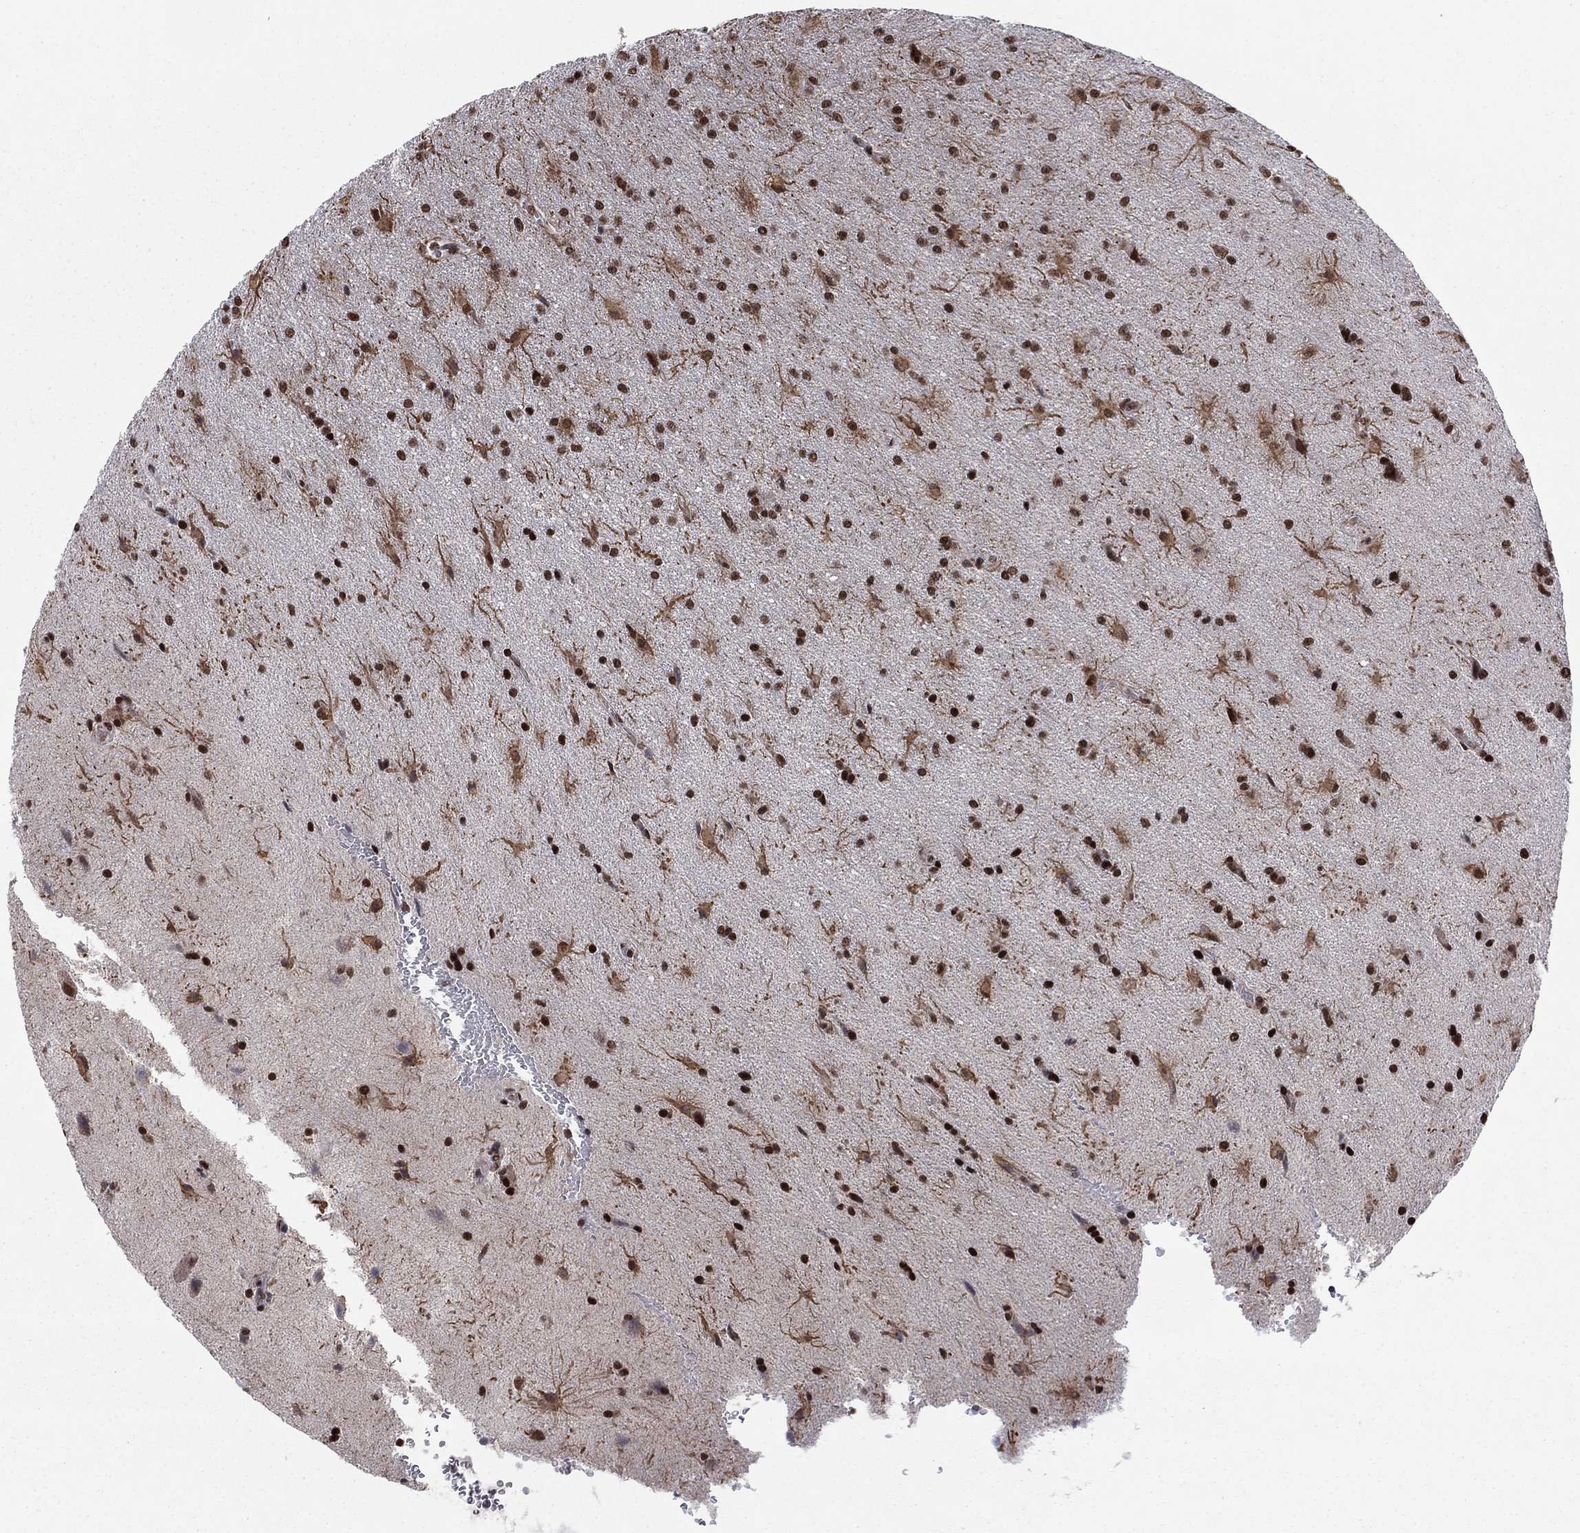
{"staining": {"intensity": "moderate", "quantity": ">75%", "location": "cytoplasmic/membranous"}, "tissue": "glioma", "cell_type": "Tumor cells", "image_type": "cancer", "snomed": [{"axis": "morphology", "description": "Glioma, malignant, Low grade"}, {"axis": "topography", "description": "Brain"}], "caption": "Moderate cytoplasmic/membranous staining is identified in approximately >75% of tumor cells in malignant glioma (low-grade). The staining was performed using DAB to visualize the protein expression in brown, while the nuclei were stained in blue with hematoxylin (Magnification: 20x).", "gene": "N4BP2", "patient": {"sex": "male", "age": 58}}